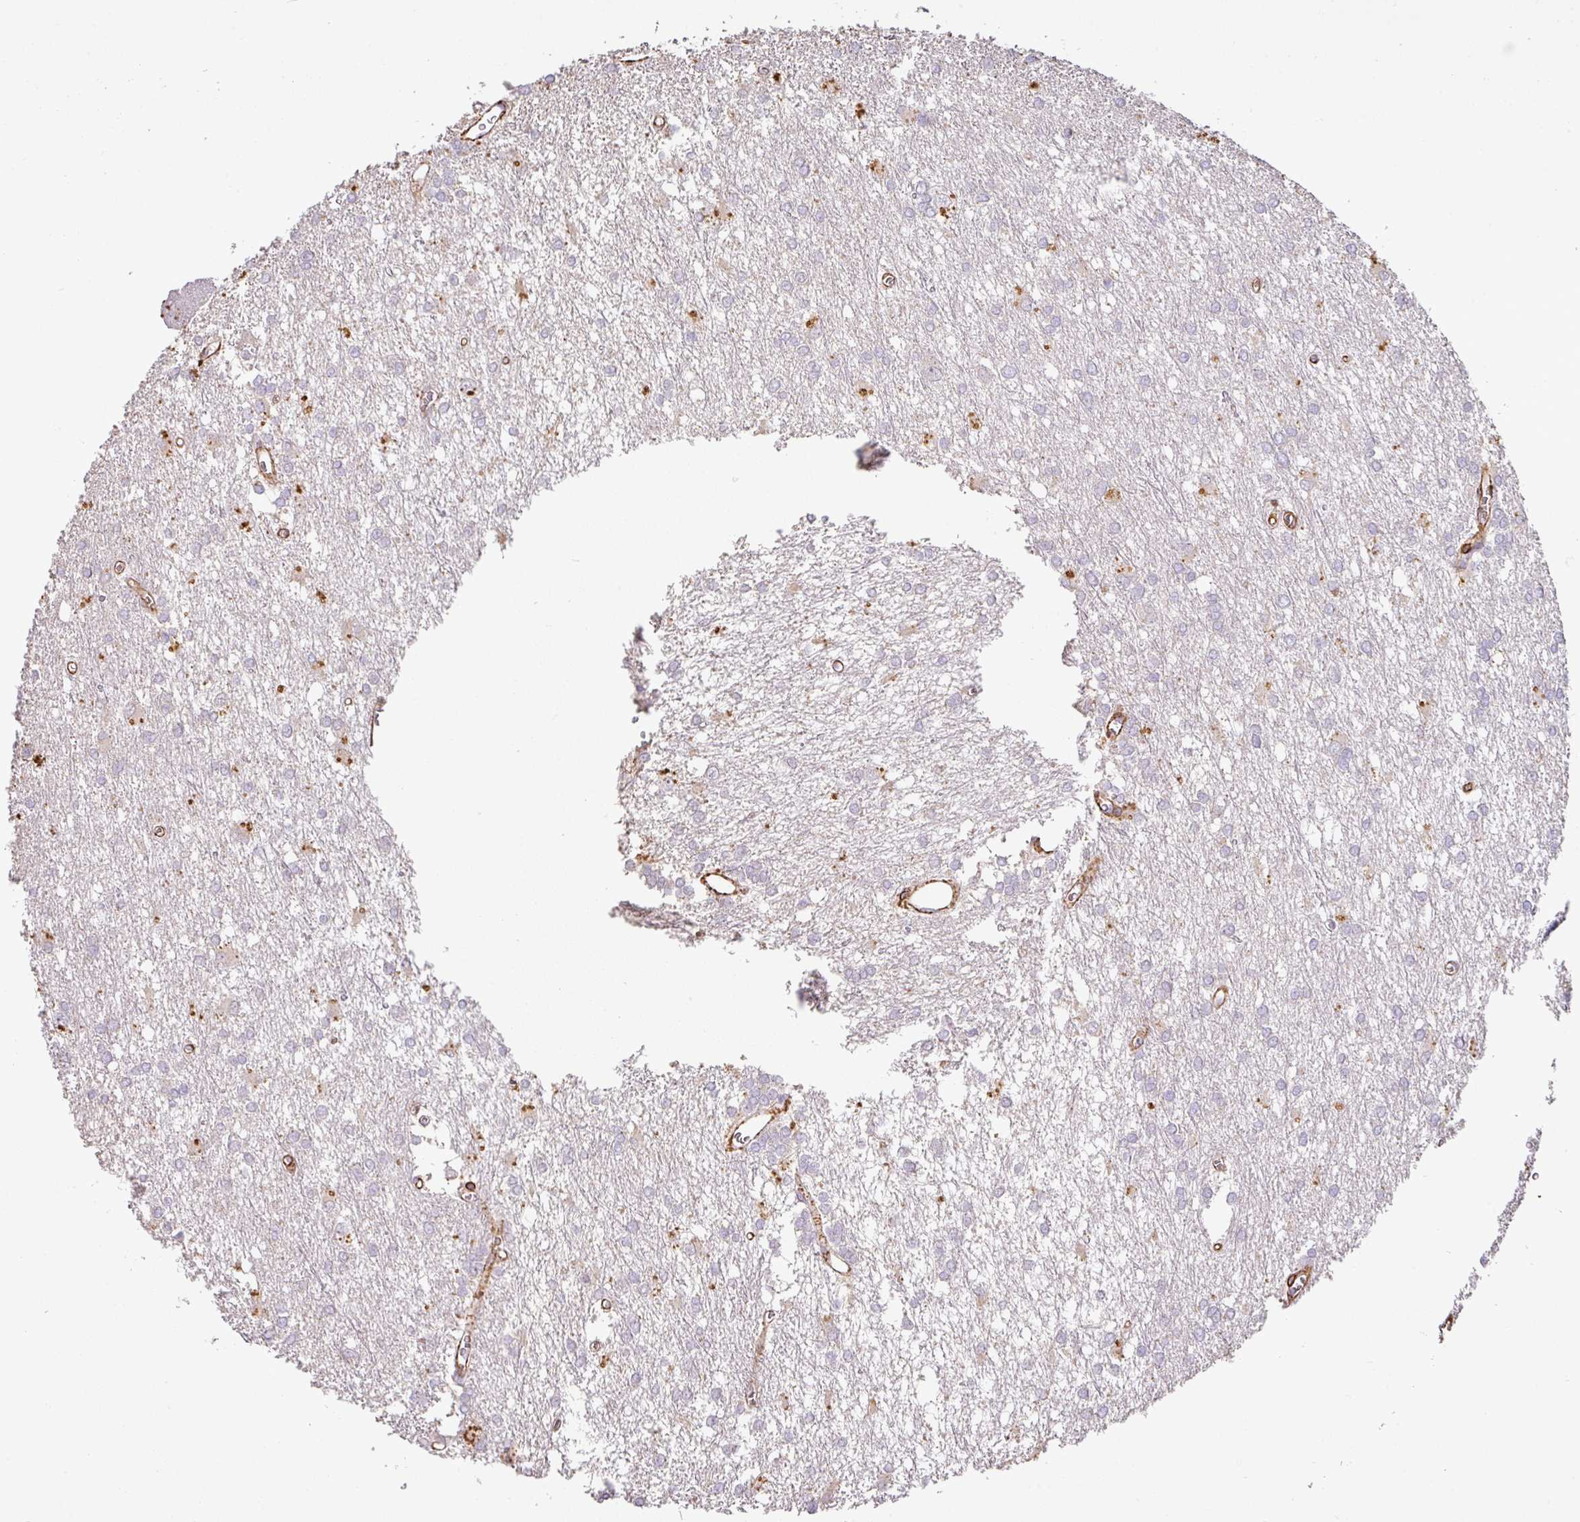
{"staining": {"intensity": "negative", "quantity": "none", "location": "none"}, "tissue": "glioma", "cell_type": "Tumor cells", "image_type": "cancer", "snomed": [{"axis": "morphology", "description": "Glioma, malignant, High grade"}, {"axis": "topography", "description": "Brain"}], "caption": "A photomicrograph of human glioma is negative for staining in tumor cells.", "gene": "SLC25A17", "patient": {"sex": "male", "age": 48}}